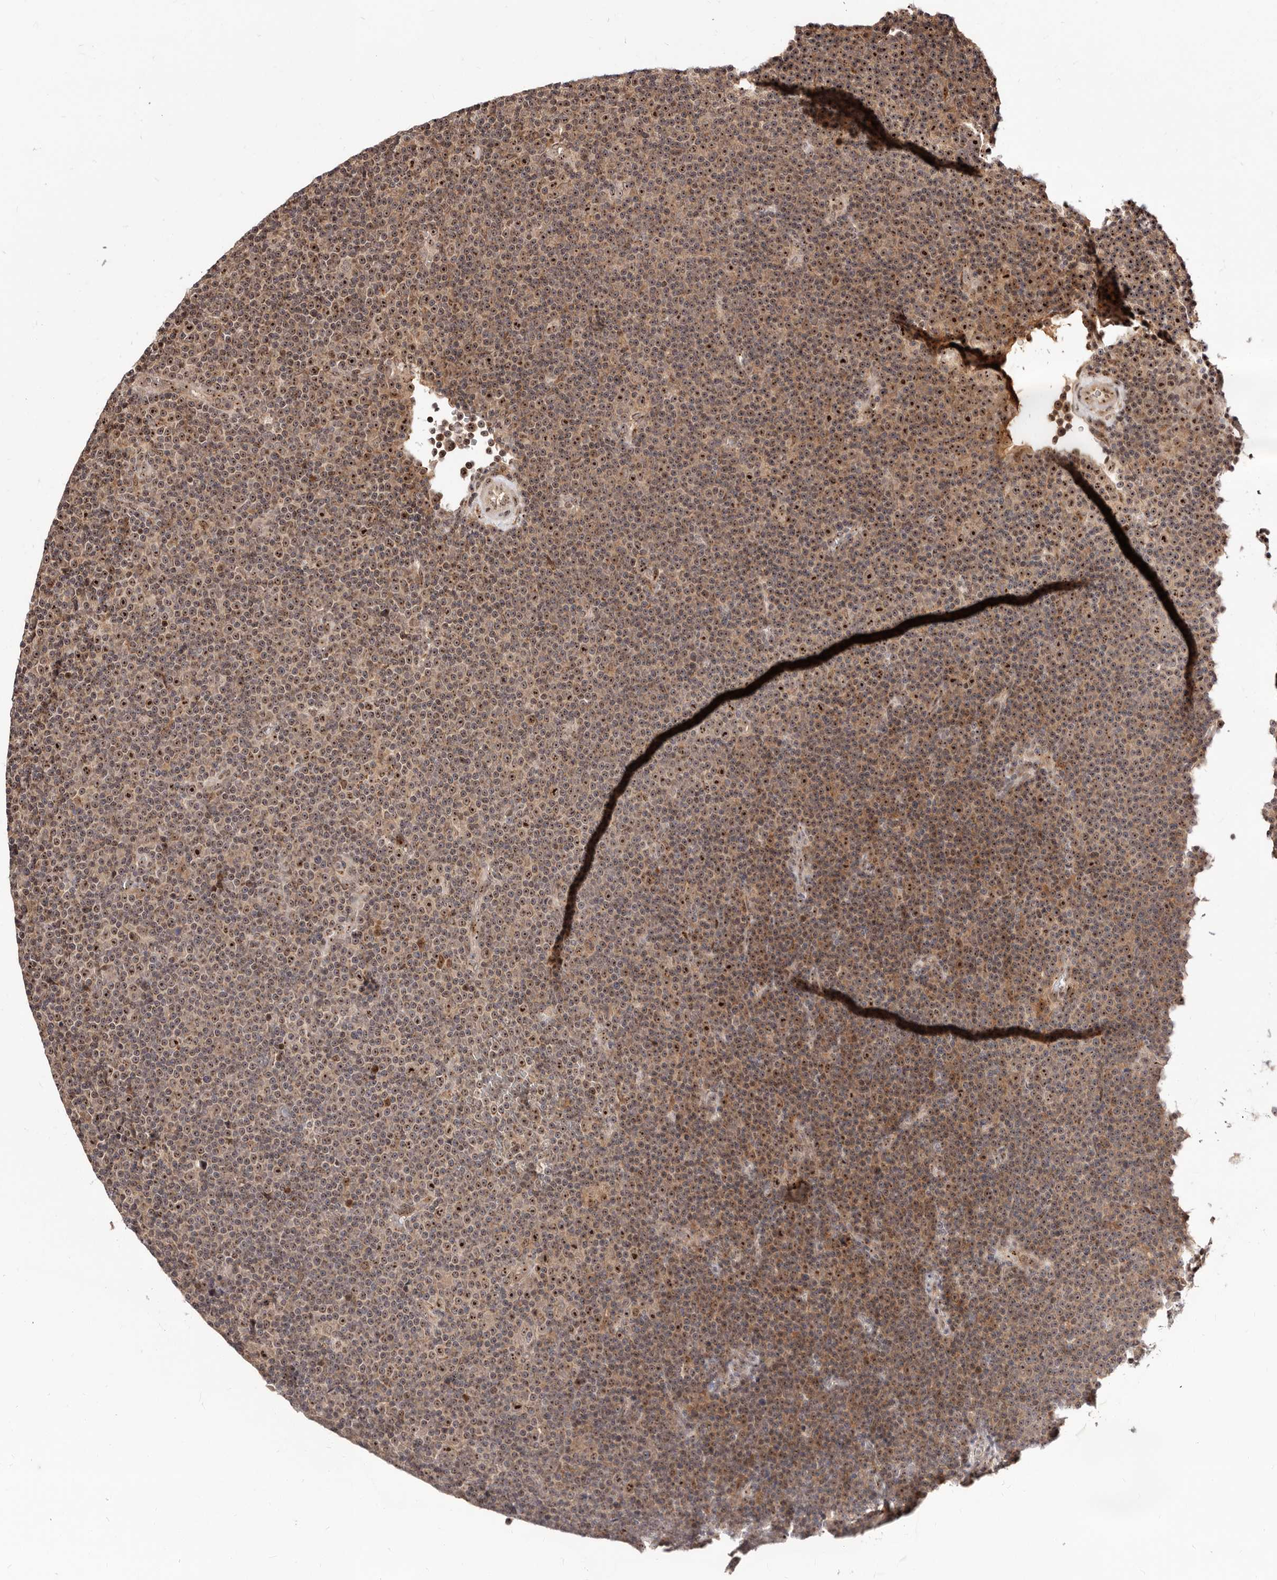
{"staining": {"intensity": "strong", "quantity": "25%-75%", "location": "nuclear"}, "tissue": "lymphoma", "cell_type": "Tumor cells", "image_type": "cancer", "snomed": [{"axis": "morphology", "description": "Malignant lymphoma, non-Hodgkin's type, Low grade"}, {"axis": "topography", "description": "Lymph node"}], "caption": "A histopathology image of lymphoma stained for a protein shows strong nuclear brown staining in tumor cells. Using DAB (3,3'-diaminobenzidine) (brown) and hematoxylin (blue) stains, captured at high magnification using brightfield microscopy.", "gene": "APOL6", "patient": {"sex": "female", "age": 67}}